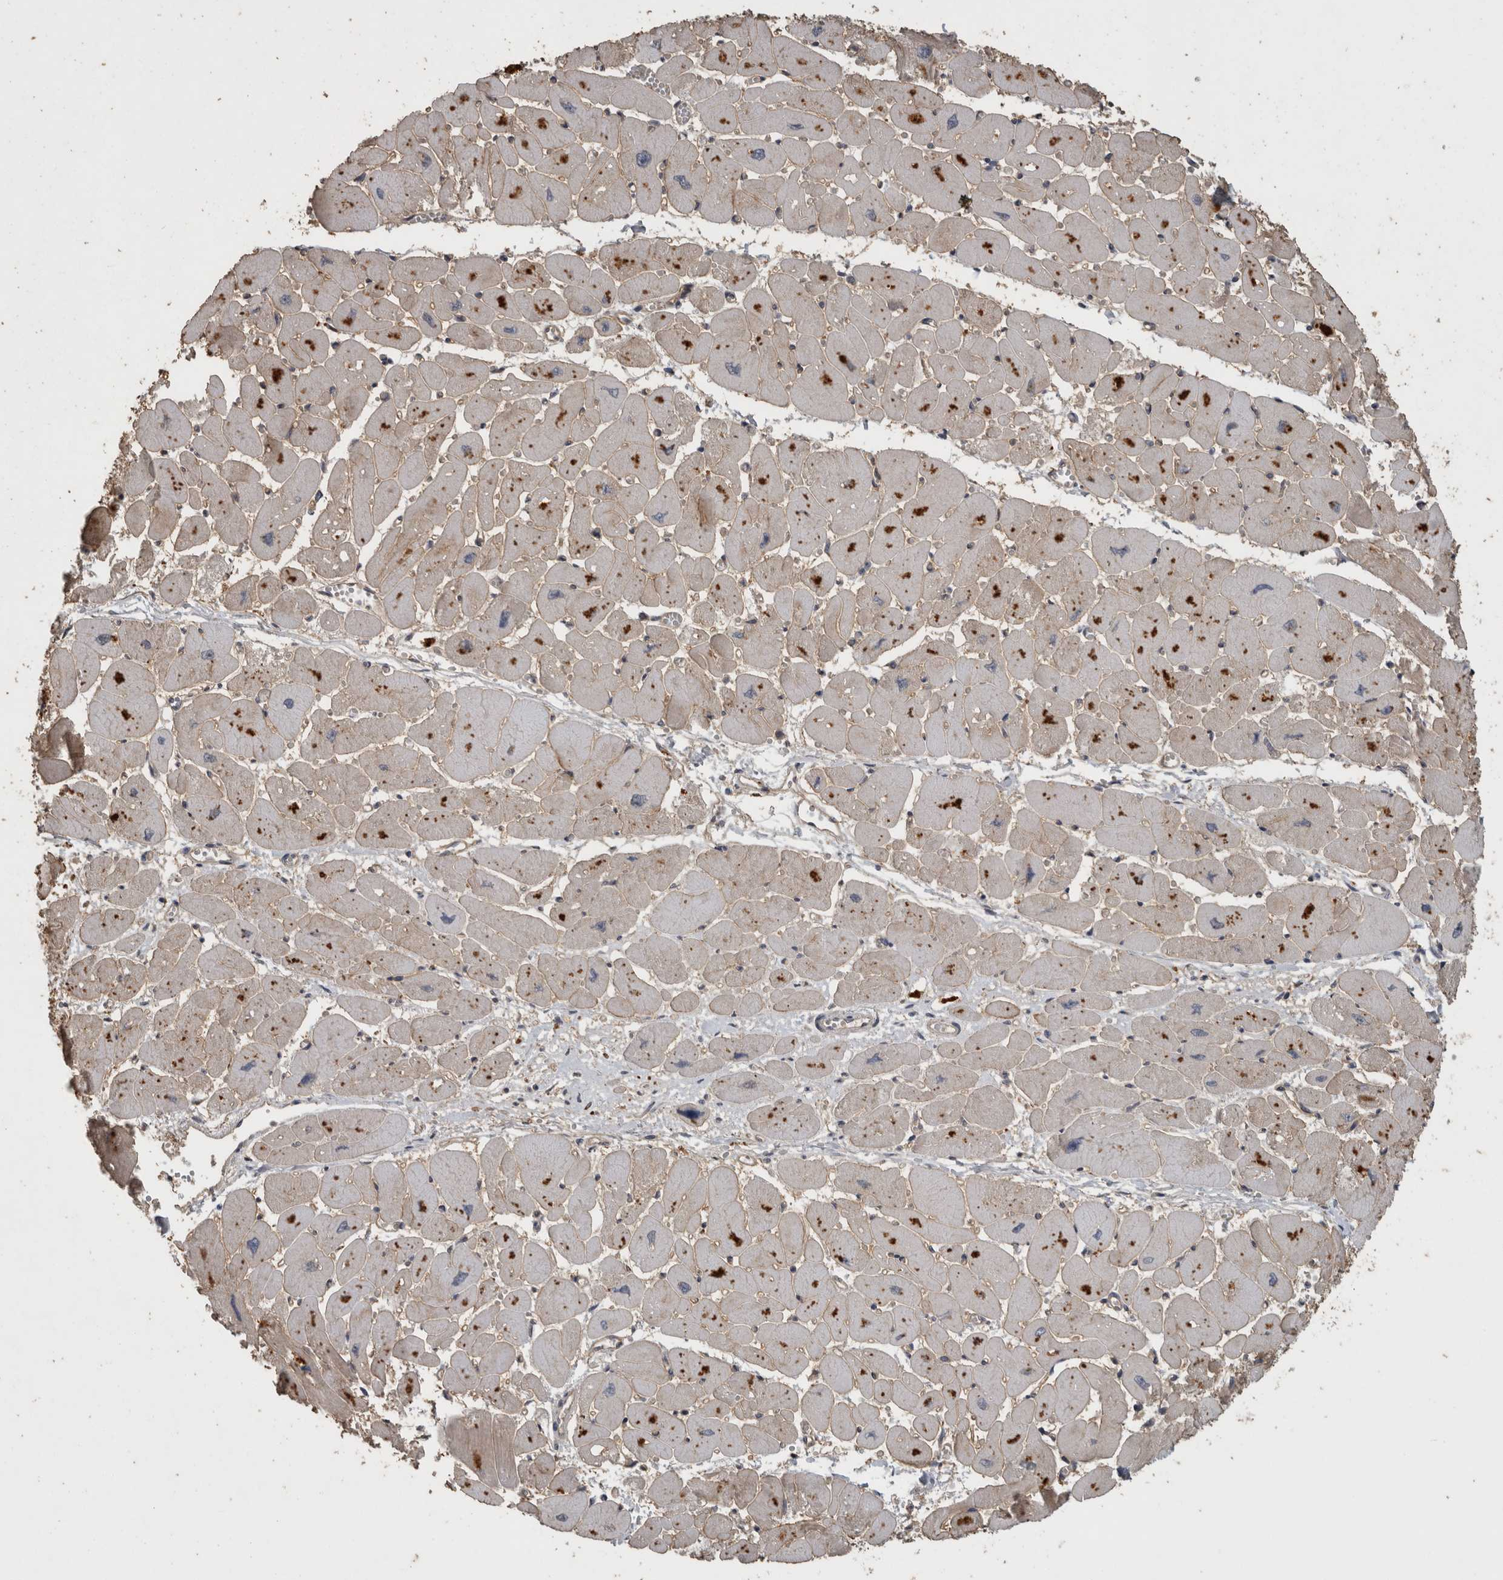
{"staining": {"intensity": "negative", "quantity": "none", "location": "none"}, "tissue": "heart muscle", "cell_type": "Cardiomyocytes", "image_type": "normal", "snomed": [{"axis": "morphology", "description": "Normal tissue, NOS"}, {"axis": "topography", "description": "Heart"}], "caption": "The image shows no significant expression in cardiomyocytes of heart muscle.", "gene": "RHPN1", "patient": {"sex": "female", "age": 54}}